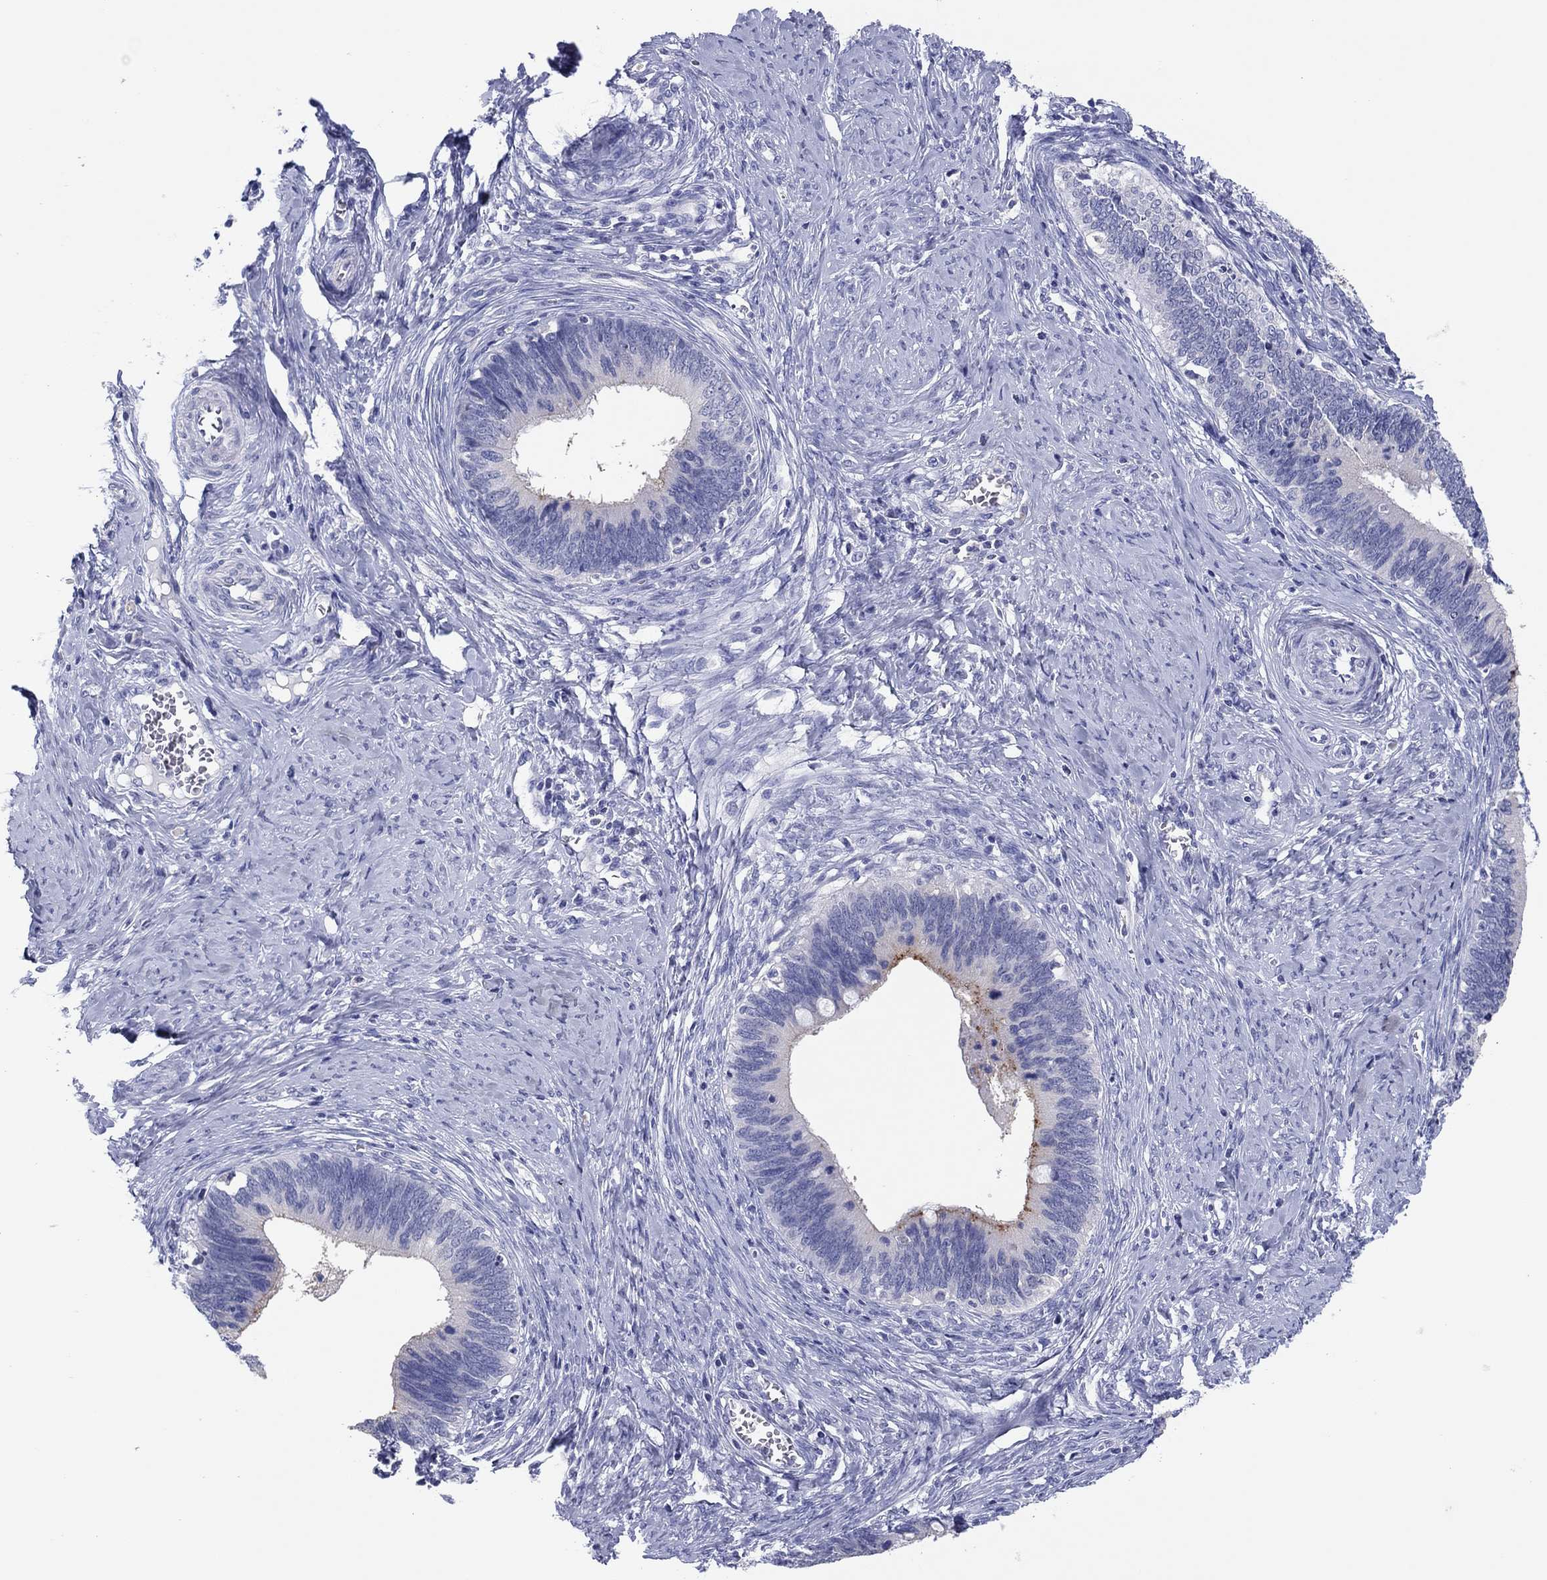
{"staining": {"intensity": "negative", "quantity": "none", "location": "none"}, "tissue": "cervical cancer", "cell_type": "Tumor cells", "image_type": "cancer", "snomed": [{"axis": "morphology", "description": "Adenocarcinoma, NOS"}, {"axis": "topography", "description": "Cervix"}], "caption": "Immunohistochemical staining of human cervical cancer demonstrates no significant staining in tumor cells.", "gene": "ERICH3", "patient": {"sex": "female", "age": 42}}